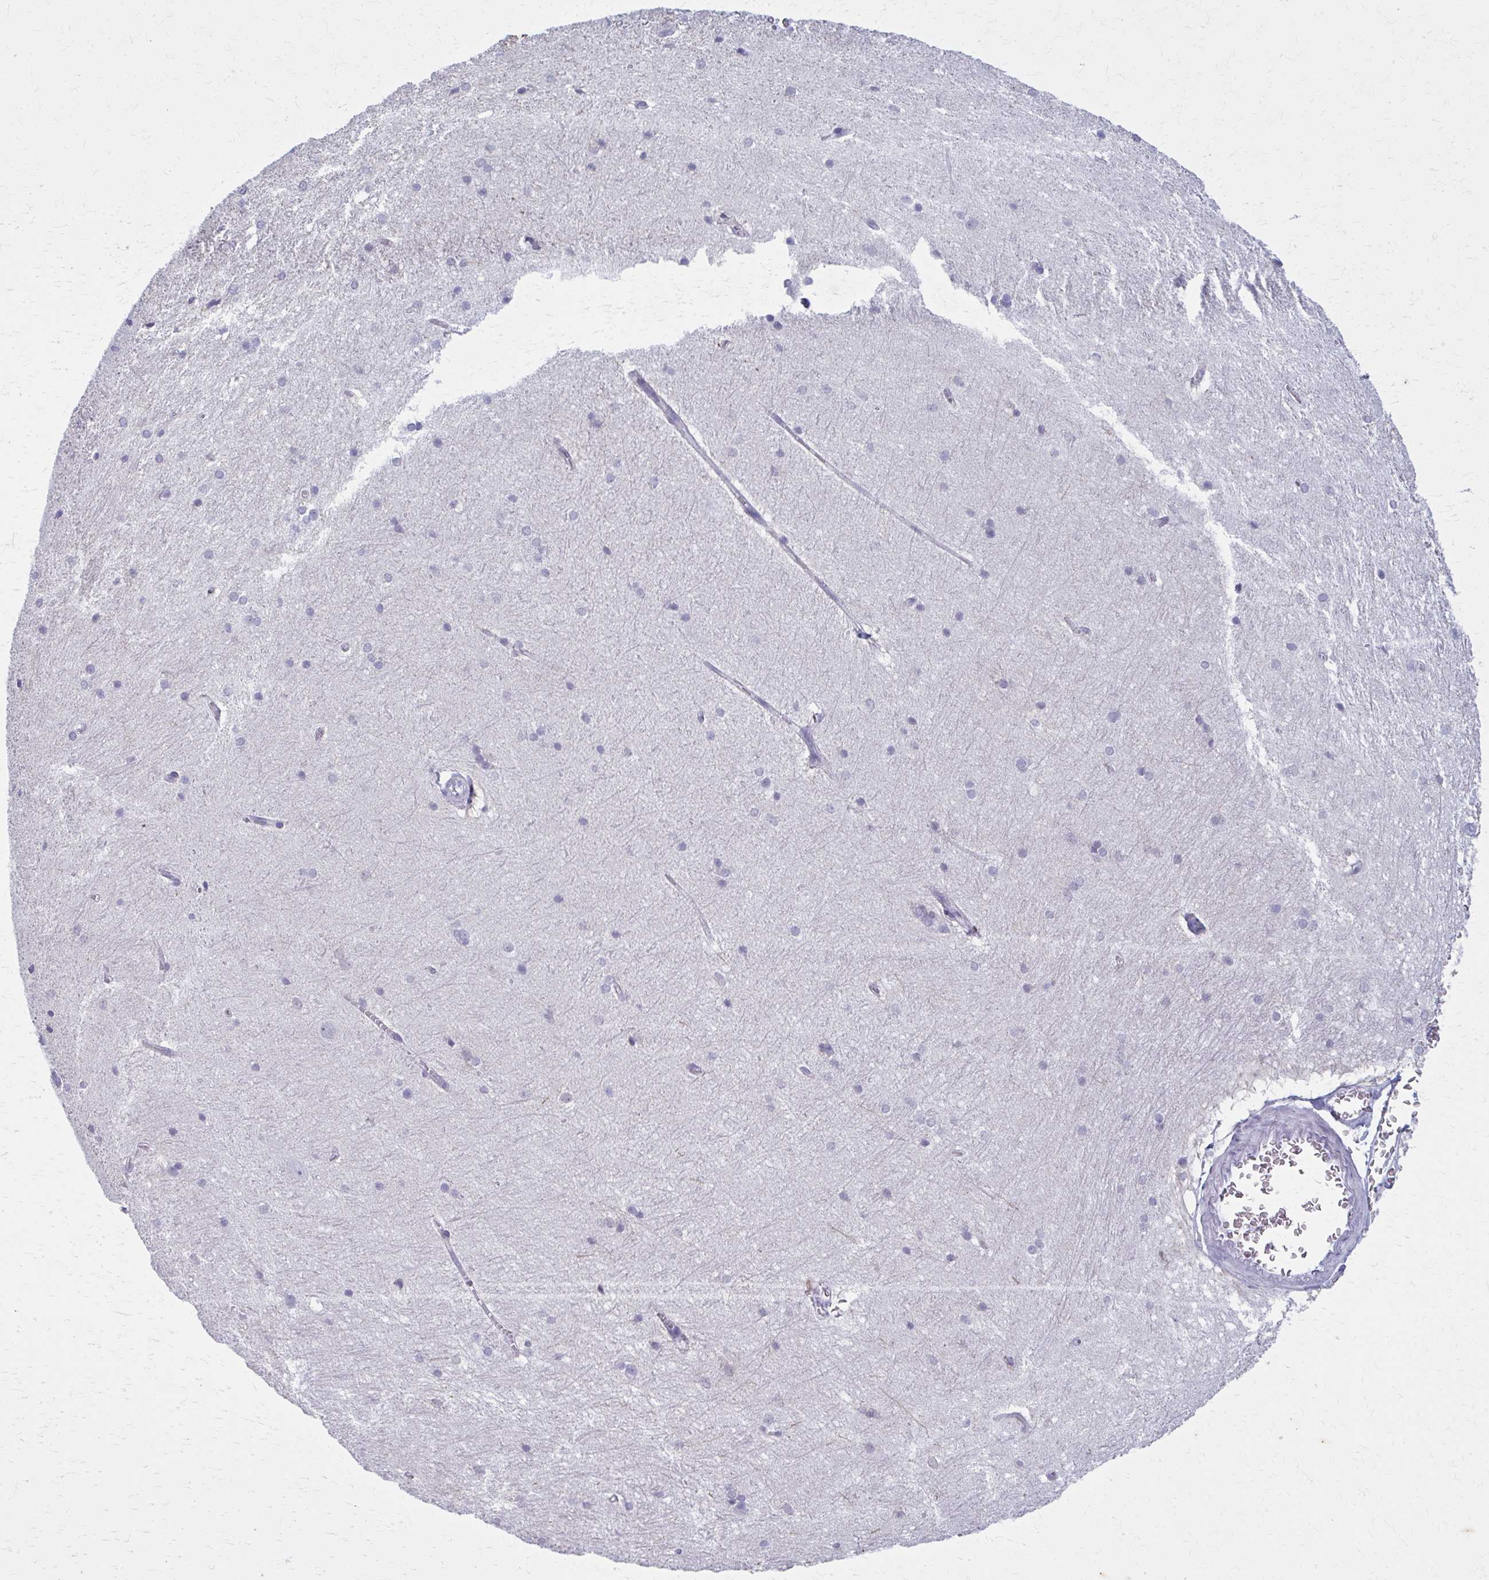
{"staining": {"intensity": "negative", "quantity": "none", "location": "none"}, "tissue": "hippocampus", "cell_type": "Glial cells", "image_type": "normal", "snomed": [{"axis": "morphology", "description": "Normal tissue, NOS"}, {"axis": "topography", "description": "Cerebral cortex"}, {"axis": "topography", "description": "Hippocampus"}], "caption": "Immunohistochemistry (IHC) histopathology image of normal human hippocampus stained for a protein (brown), which displays no expression in glial cells. (DAB immunohistochemistry (IHC) visualized using brightfield microscopy, high magnification).", "gene": "CARD9", "patient": {"sex": "female", "age": 19}}